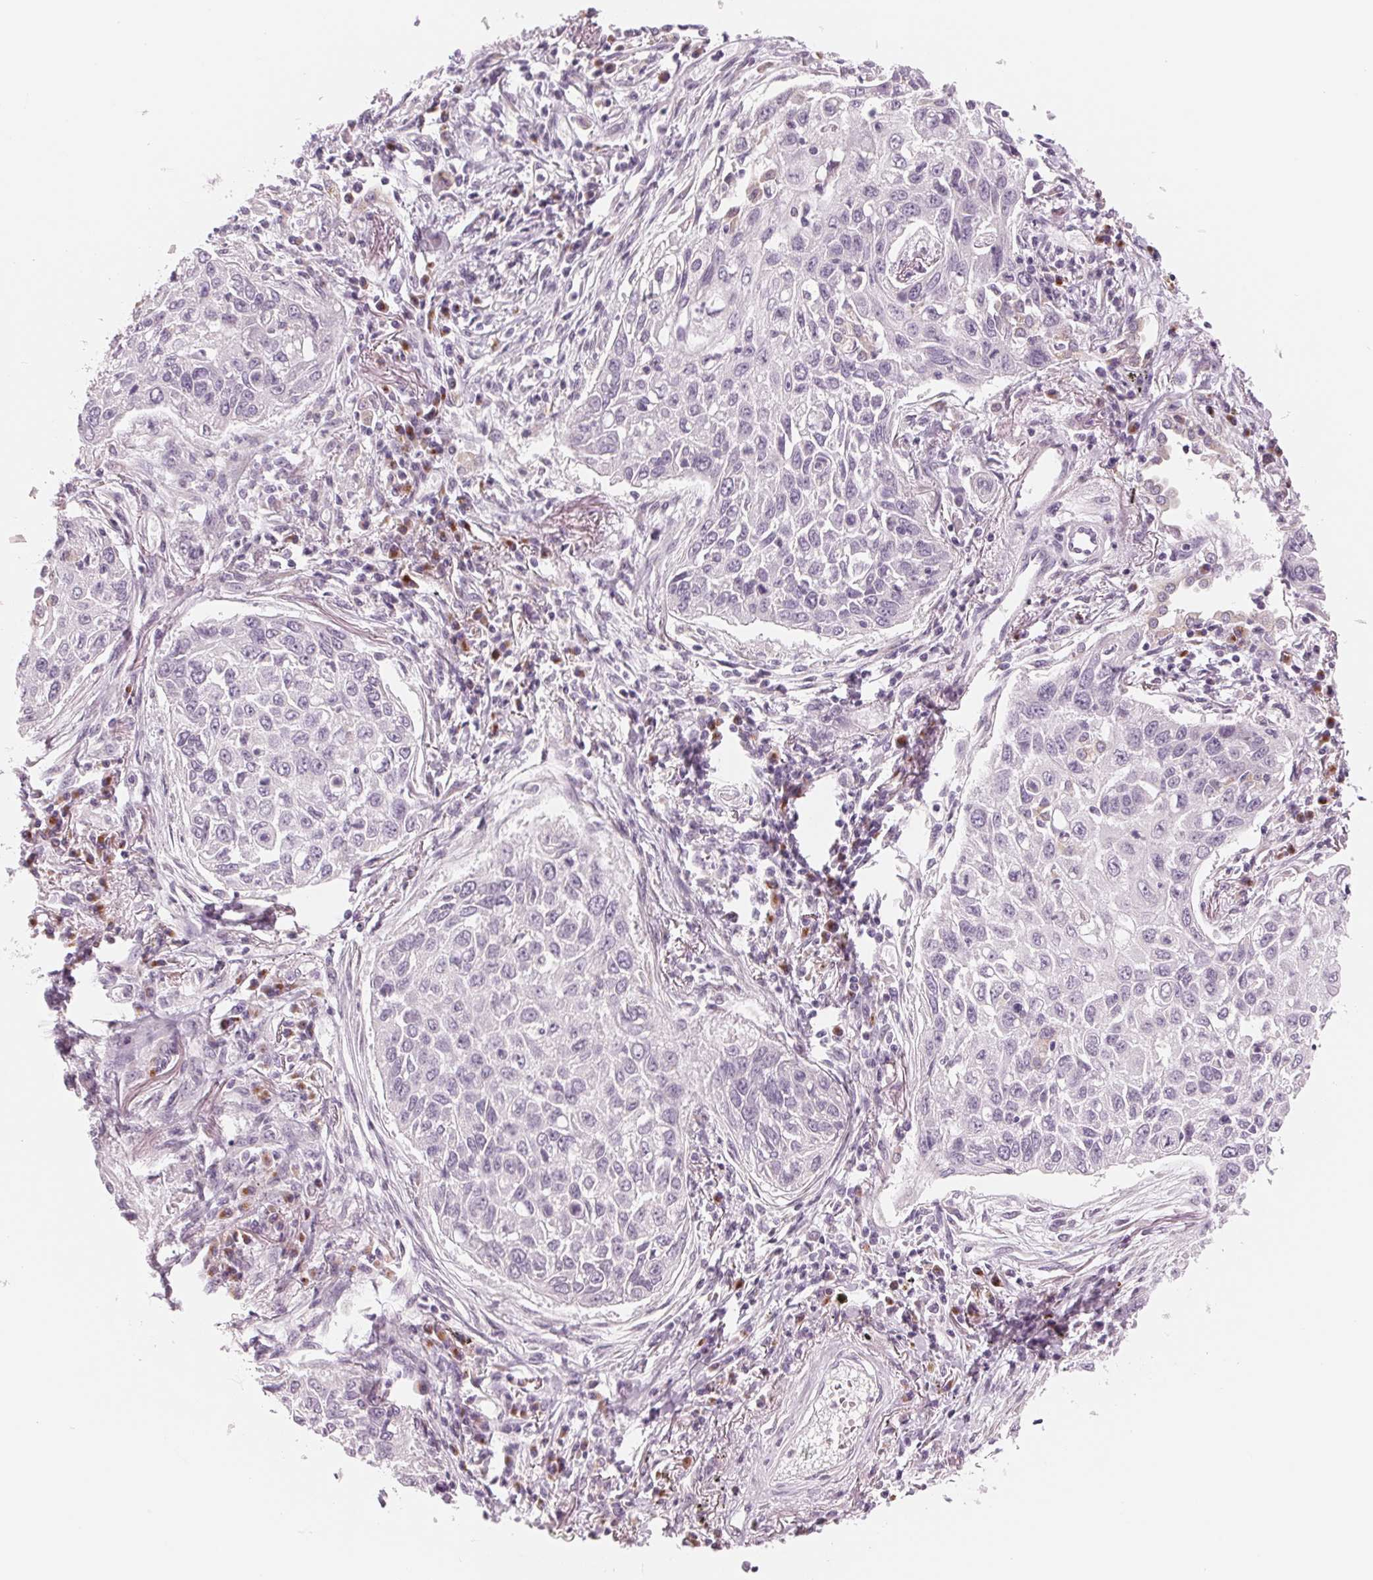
{"staining": {"intensity": "negative", "quantity": "none", "location": "none"}, "tissue": "lung cancer", "cell_type": "Tumor cells", "image_type": "cancer", "snomed": [{"axis": "morphology", "description": "Squamous cell carcinoma, NOS"}, {"axis": "topography", "description": "Lung"}], "caption": "Tumor cells are negative for brown protein staining in lung cancer (squamous cell carcinoma).", "gene": "IL9R", "patient": {"sex": "male", "age": 75}}